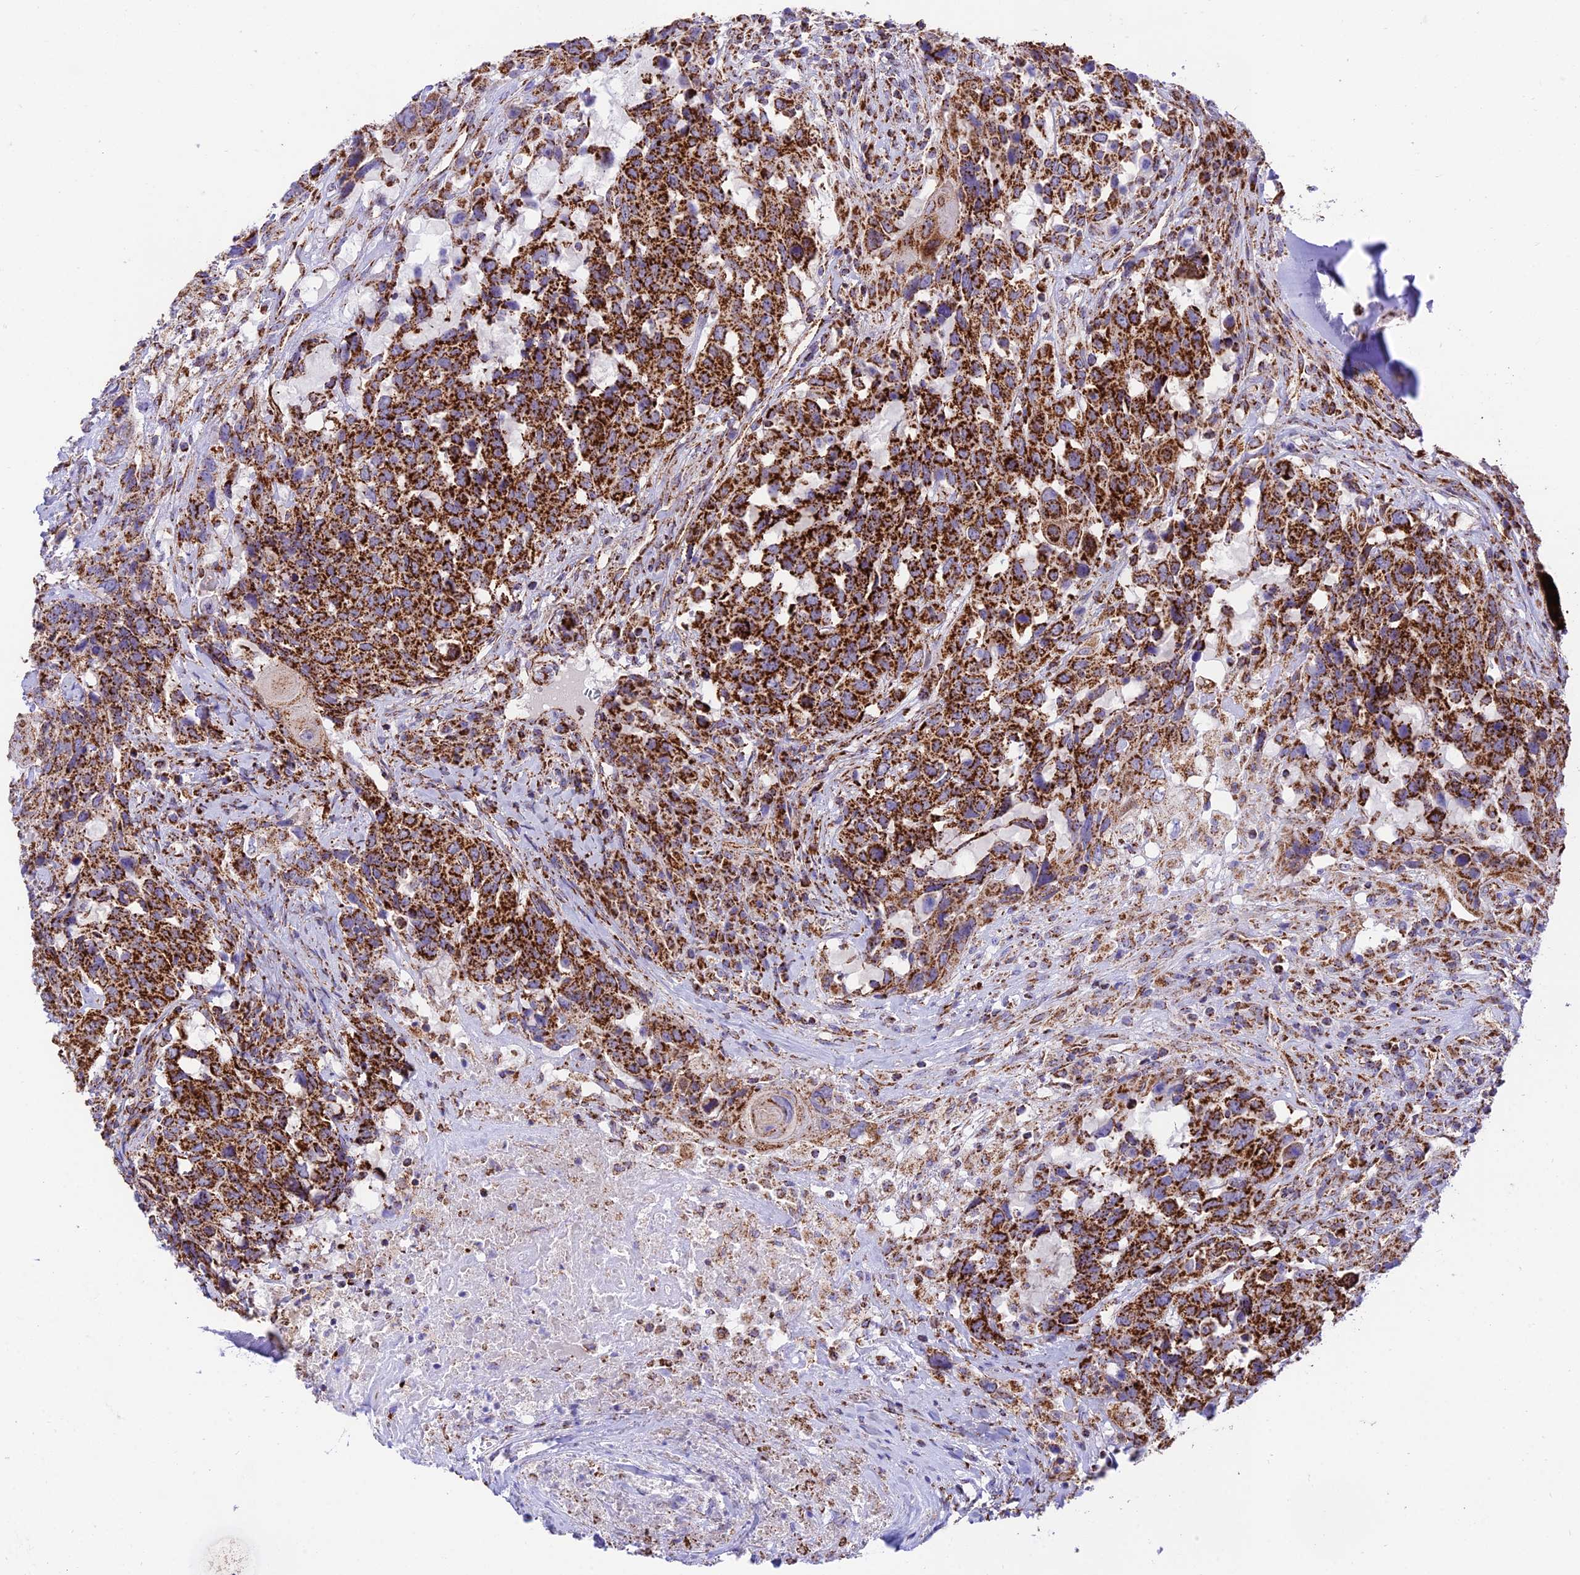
{"staining": {"intensity": "strong", "quantity": ">75%", "location": "cytoplasmic/membranous"}, "tissue": "head and neck cancer", "cell_type": "Tumor cells", "image_type": "cancer", "snomed": [{"axis": "morphology", "description": "Squamous cell carcinoma, NOS"}, {"axis": "topography", "description": "Head-Neck"}], "caption": "The image shows staining of head and neck cancer (squamous cell carcinoma), revealing strong cytoplasmic/membranous protein staining (brown color) within tumor cells. The staining was performed using DAB to visualize the protein expression in brown, while the nuclei were stained in blue with hematoxylin (Magnification: 20x).", "gene": "CHCHD3", "patient": {"sex": "male", "age": 66}}